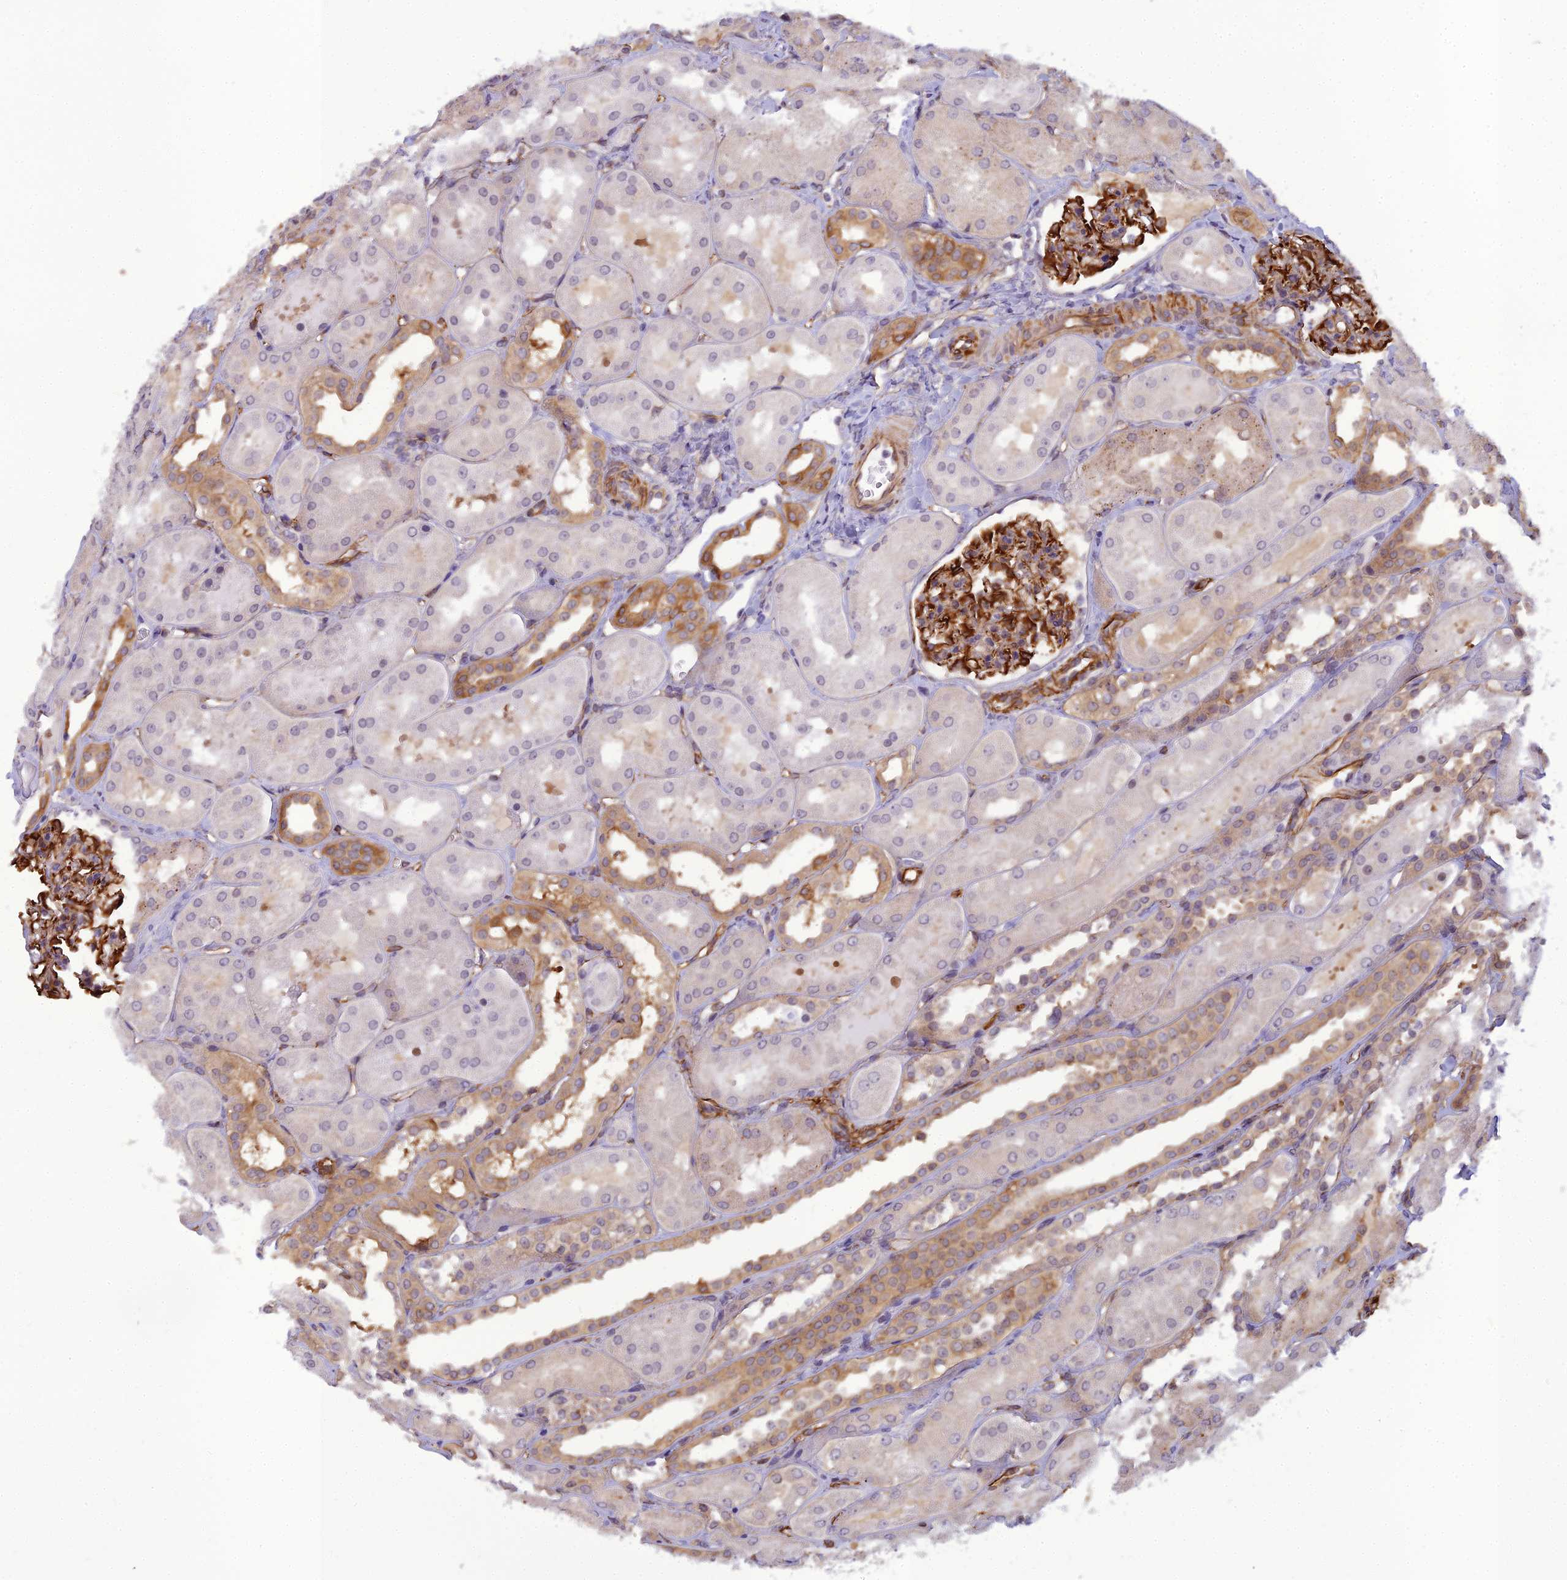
{"staining": {"intensity": "strong", "quantity": "25%-75%", "location": "cytoplasmic/membranous"}, "tissue": "kidney", "cell_type": "Cells in glomeruli", "image_type": "normal", "snomed": [{"axis": "morphology", "description": "Normal tissue, NOS"}, {"axis": "topography", "description": "Kidney"}, {"axis": "topography", "description": "Urinary bladder"}], "caption": "Strong cytoplasmic/membranous staining for a protein is appreciated in approximately 25%-75% of cells in glomeruli of unremarkable kidney using immunohistochemistry.", "gene": "RGL3", "patient": {"sex": "male", "age": 16}}